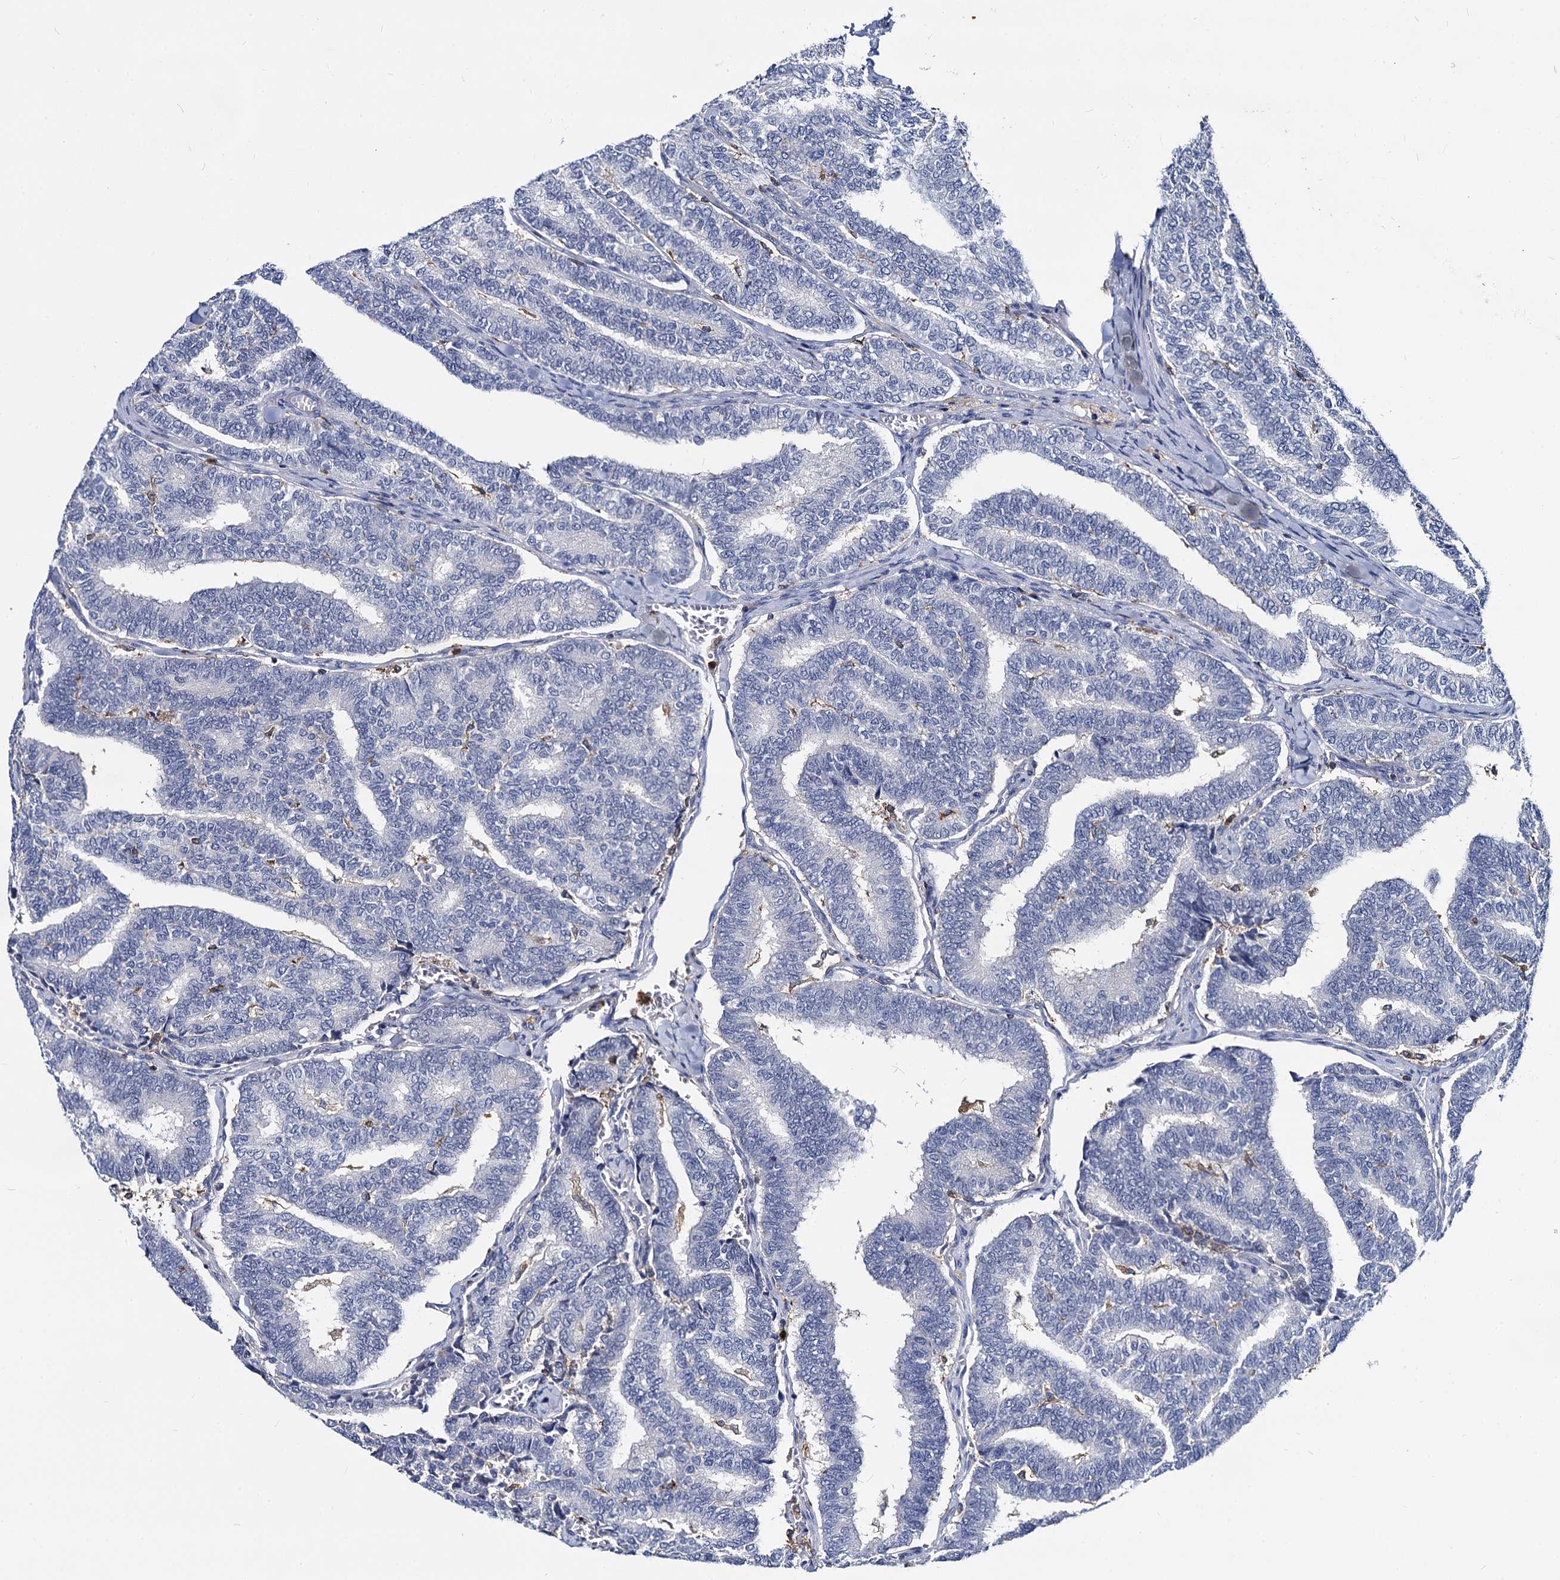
{"staining": {"intensity": "negative", "quantity": "none", "location": "none"}, "tissue": "thyroid cancer", "cell_type": "Tumor cells", "image_type": "cancer", "snomed": [{"axis": "morphology", "description": "Papillary adenocarcinoma, NOS"}, {"axis": "topography", "description": "Thyroid gland"}], "caption": "IHC of human thyroid cancer displays no staining in tumor cells.", "gene": "RHOG", "patient": {"sex": "female", "age": 35}}